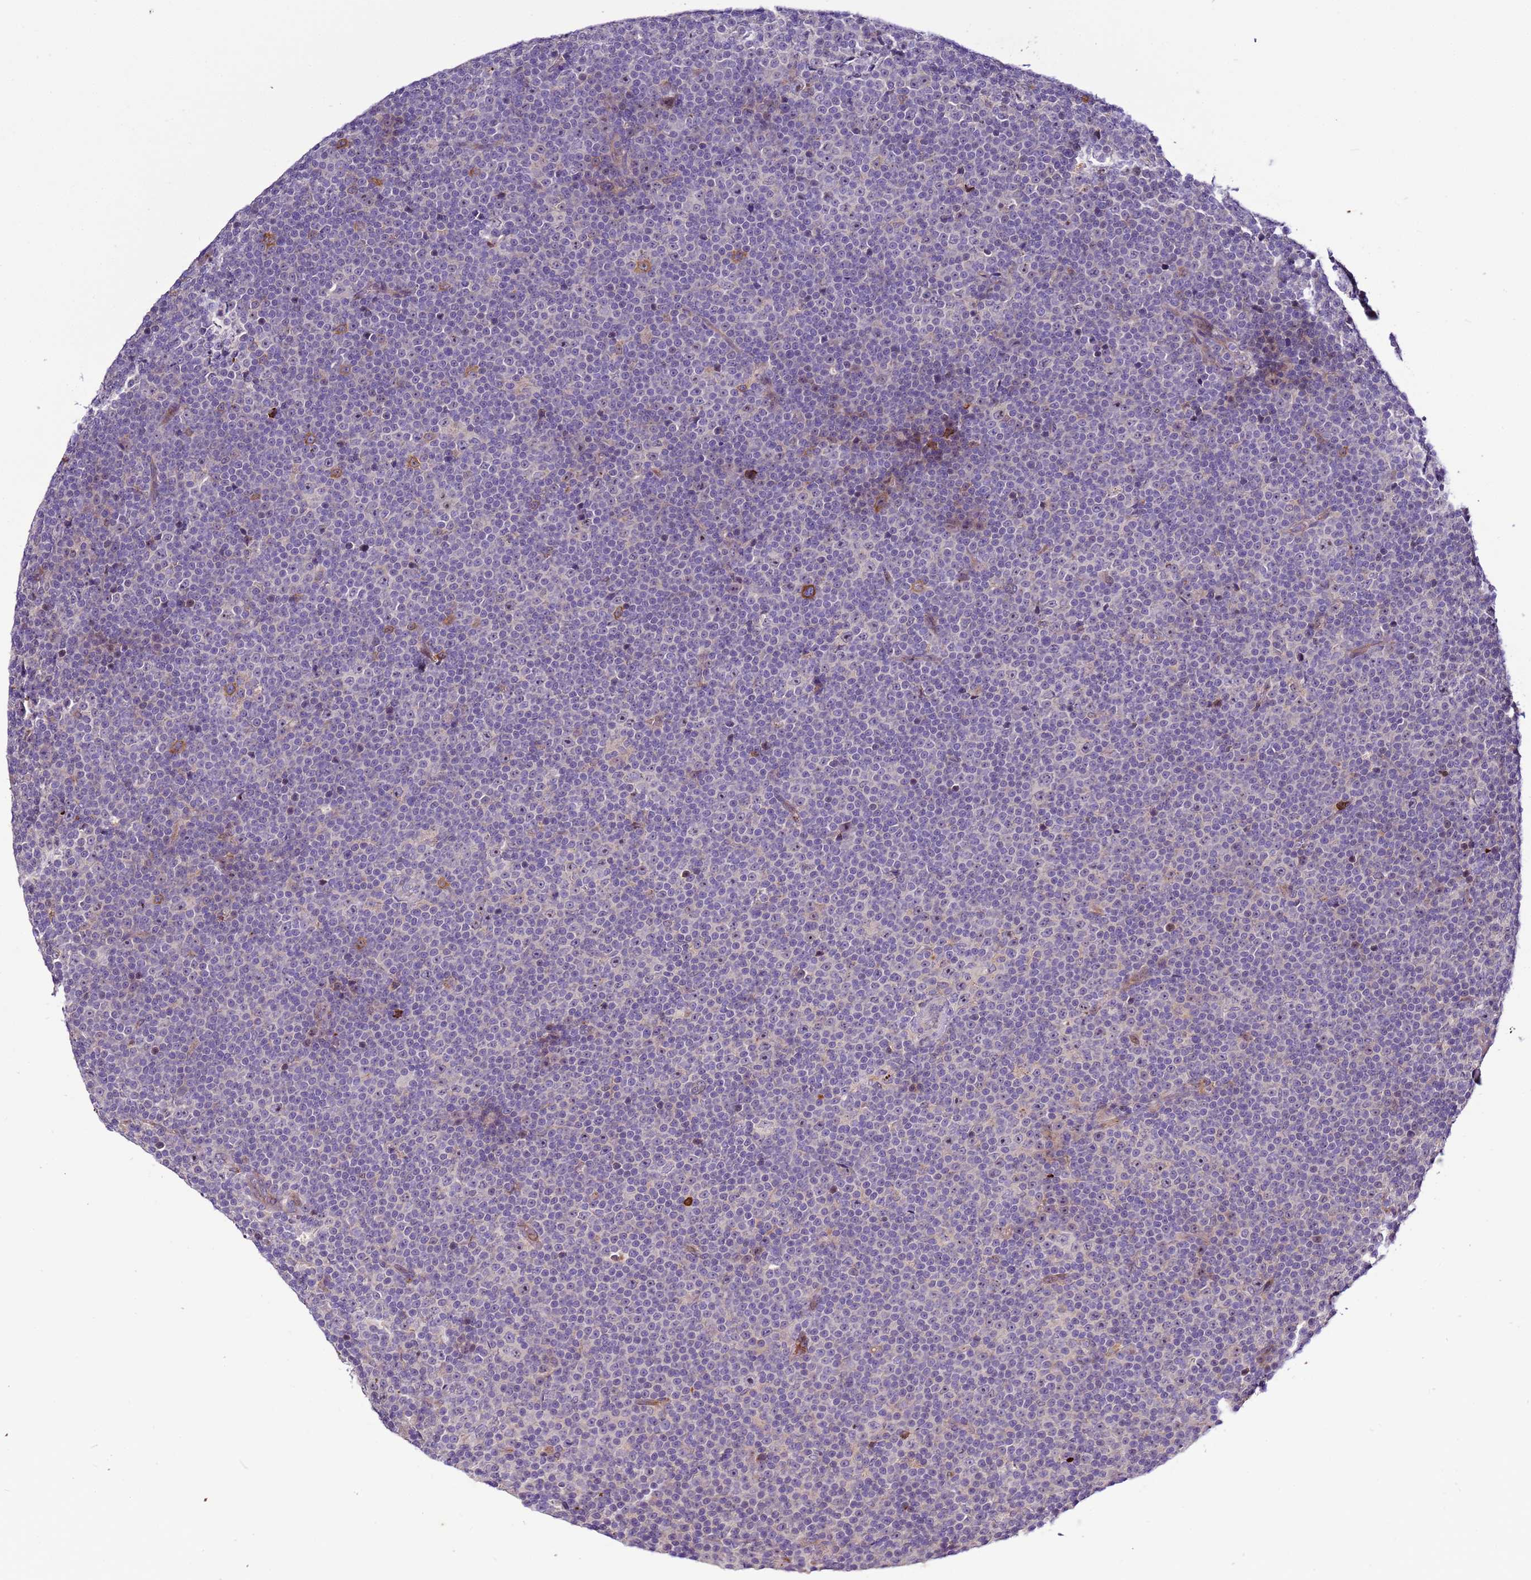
{"staining": {"intensity": "negative", "quantity": "none", "location": "none"}, "tissue": "lymphoma", "cell_type": "Tumor cells", "image_type": "cancer", "snomed": [{"axis": "morphology", "description": "Malignant lymphoma, non-Hodgkin's type, Low grade"}, {"axis": "topography", "description": "Lymph node"}], "caption": "This is a micrograph of immunohistochemistry (IHC) staining of lymphoma, which shows no staining in tumor cells.", "gene": "NOL8", "patient": {"sex": "female", "age": 67}}